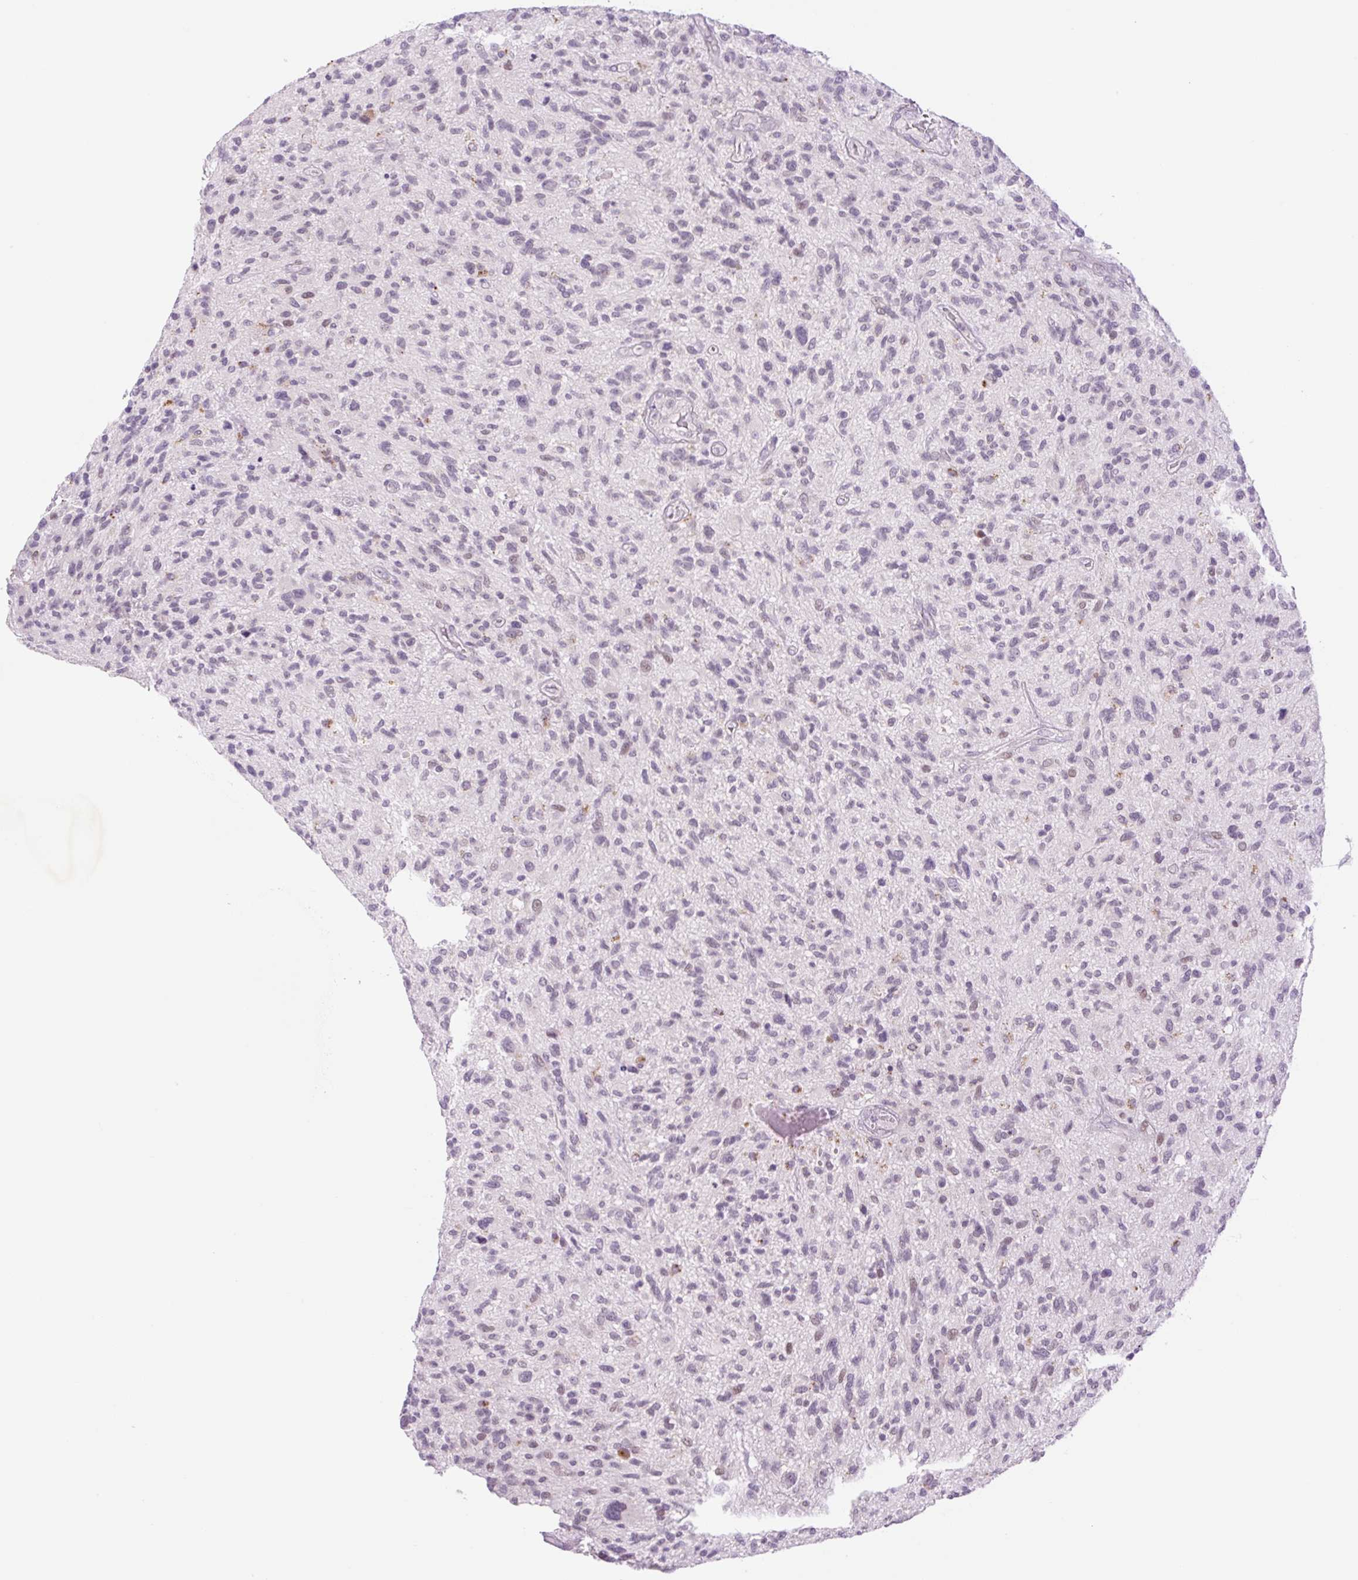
{"staining": {"intensity": "weak", "quantity": "<25%", "location": "nuclear"}, "tissue": "glioma", "cell_type": "Tumor cells", "image_type": "cancer", "snomed": [{"axis": "morphology", "description": "Glioma, malignant, High grade"}, {"axis": "topography", "description": "Brain"}], "caption": "A photomicrograph of human malignant glioma (high-grade) is negative for staining in tumor cells. (DAB IHC with hematoxylin counter stain).", "gene": "SPRYD4", "patient": {"sex": "male", "age": 47}}